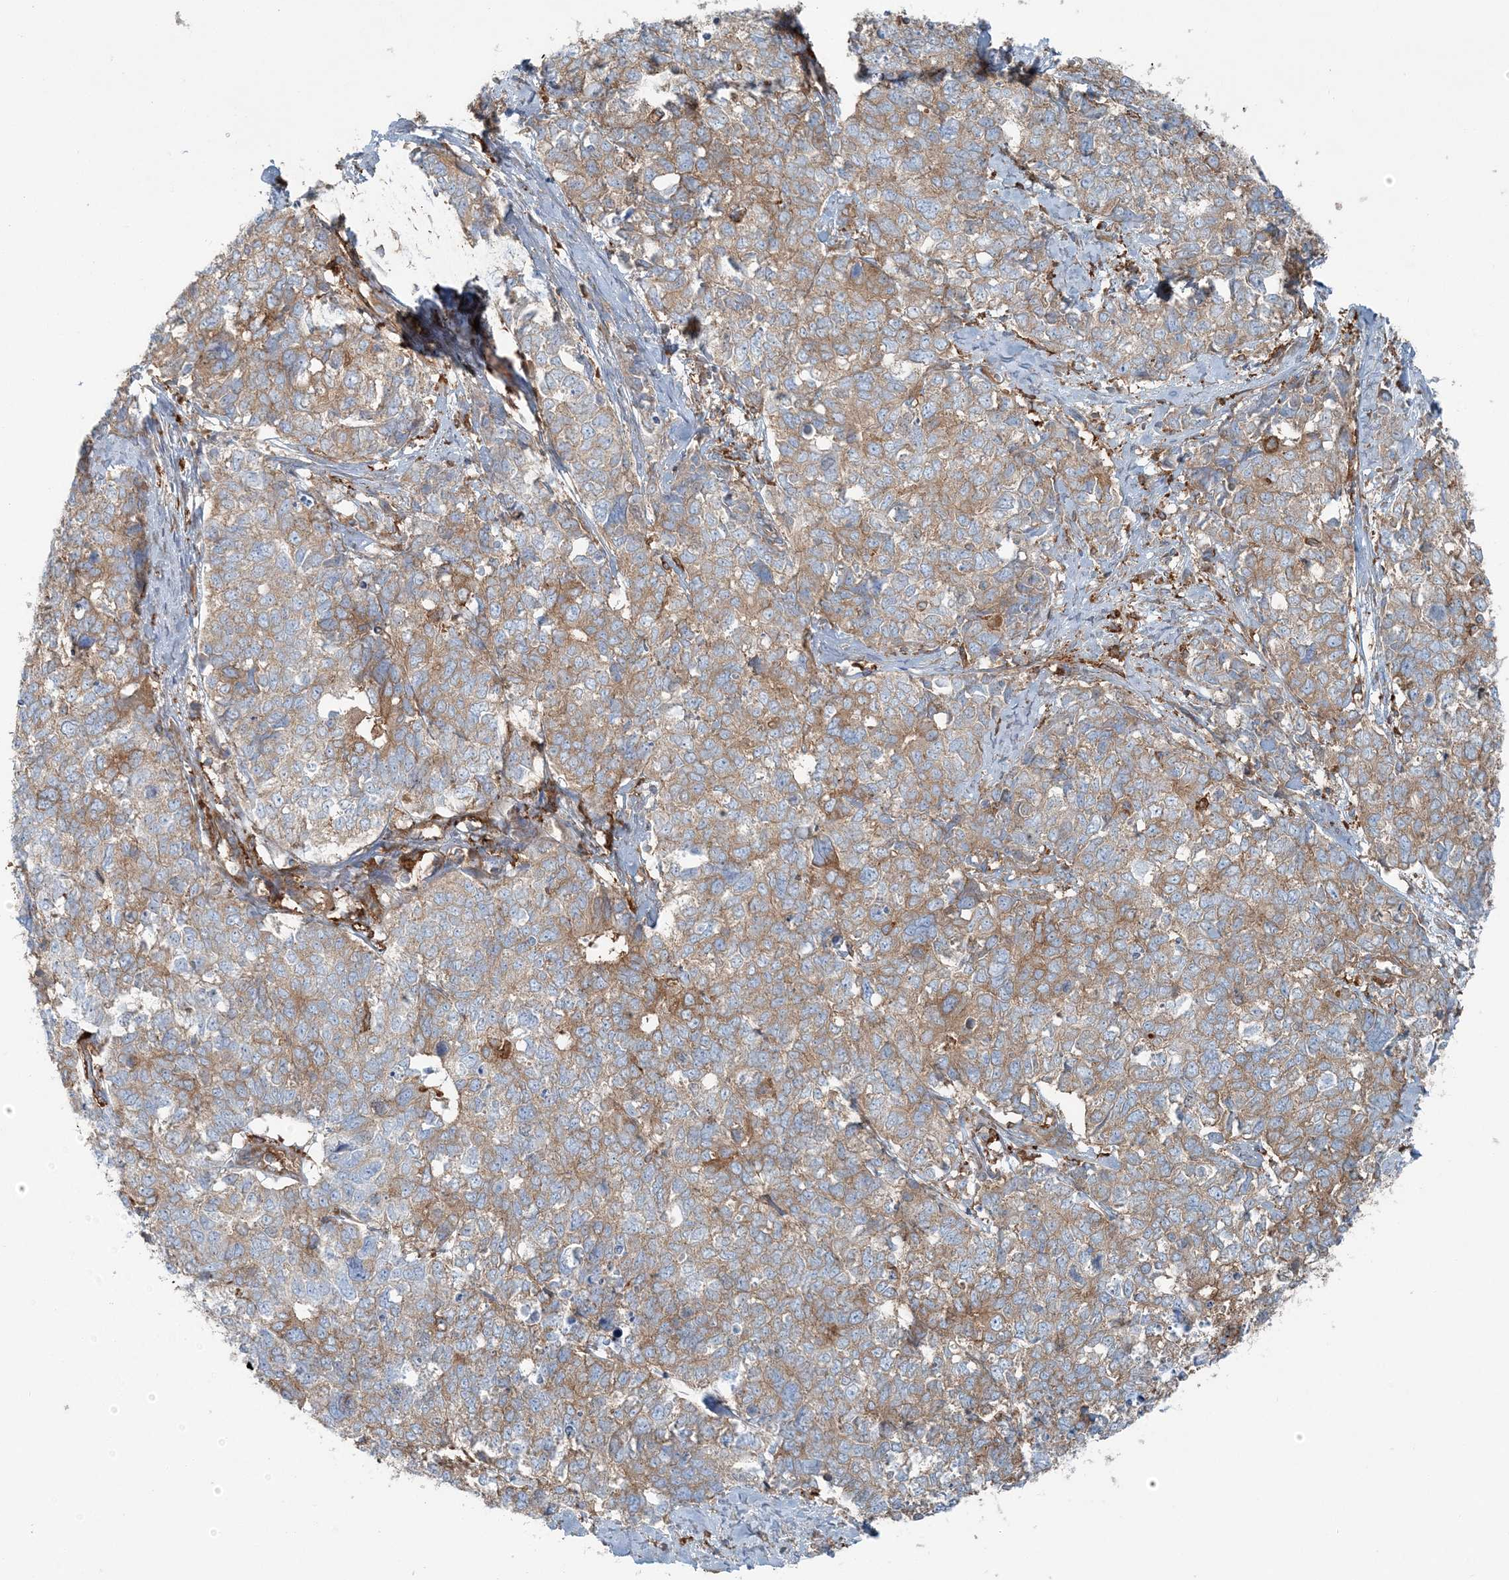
{"staining": {"intensity": "moderate", "quantity": ">75%", "location": "cytoplasmic/membranous"}, "tissue": "cervical cancer", "cell_type": "Tumor cells", "image_type": "cancer", "snomed": [{"axis": "morphology", "description": "Squamous cell carcinoma, NOS"}, {"axis": "topography", "description": "Cervix"}], "caption": "This image displays immunohistochemistry (IHC) staining of human cervical cancer, with medium moderate cytoplasmic/membranous expression in about >75% of tumor cells.", "gene": "SNX2", "patient": {"sex": "female", "age": 63}}